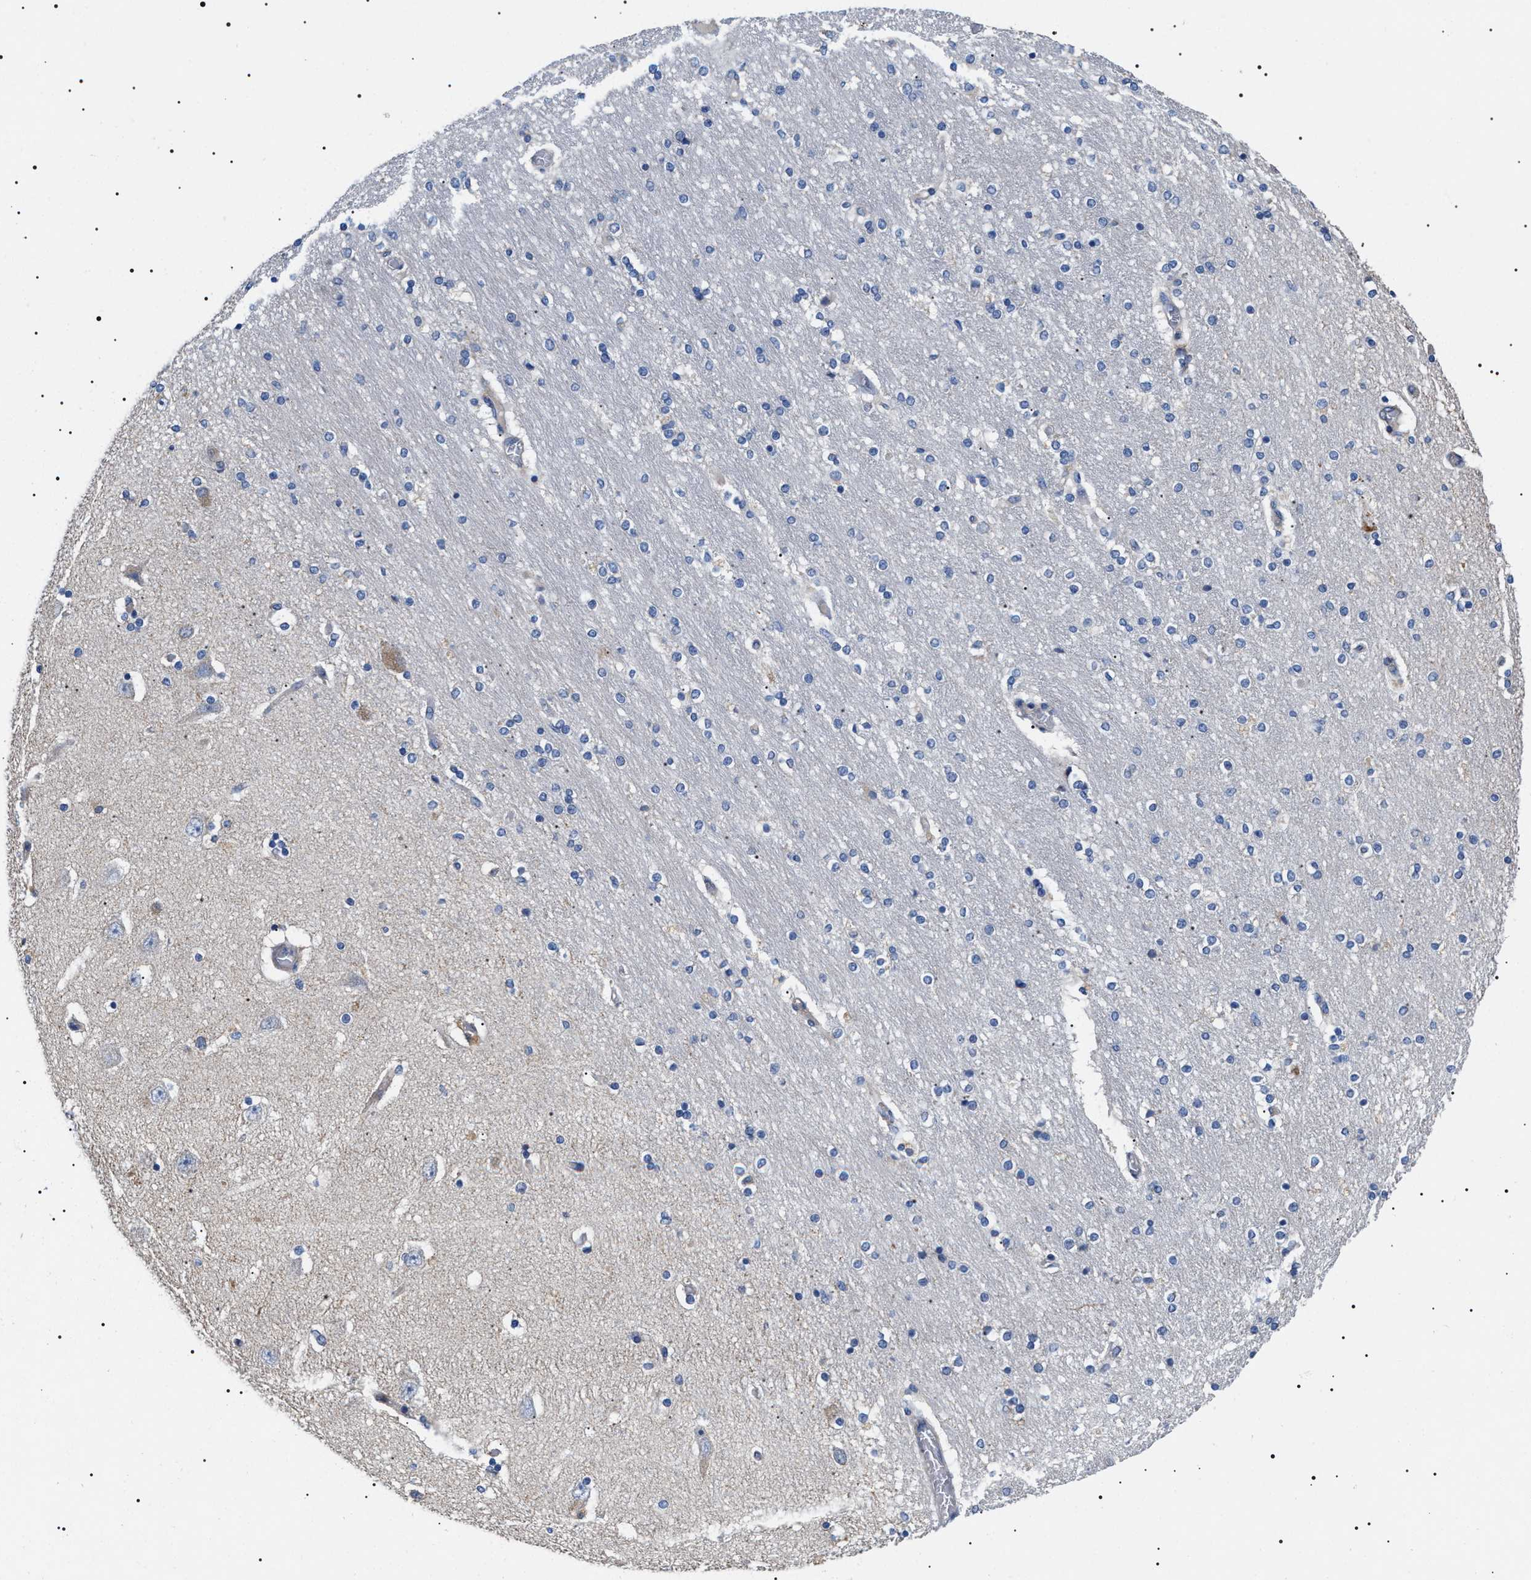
{"staining": {"intensity": "negative", "quantity": "none", "location": "none"}, "tissue": "hippocampus", "cell_type": "Glial cells", "image_type": "normal", "snomed": [{"axis": "morphology", "description": "Normal tissue, NOS"}, {"axis": "topography", "description": "Hippocampus"}], "caption": "DAB immunohistochemical staining of benign human hippocampus demonstrates no significant expression in glial cells.", "gene": "TMEM222", "patient": {"sex": "female", "age": 54}}